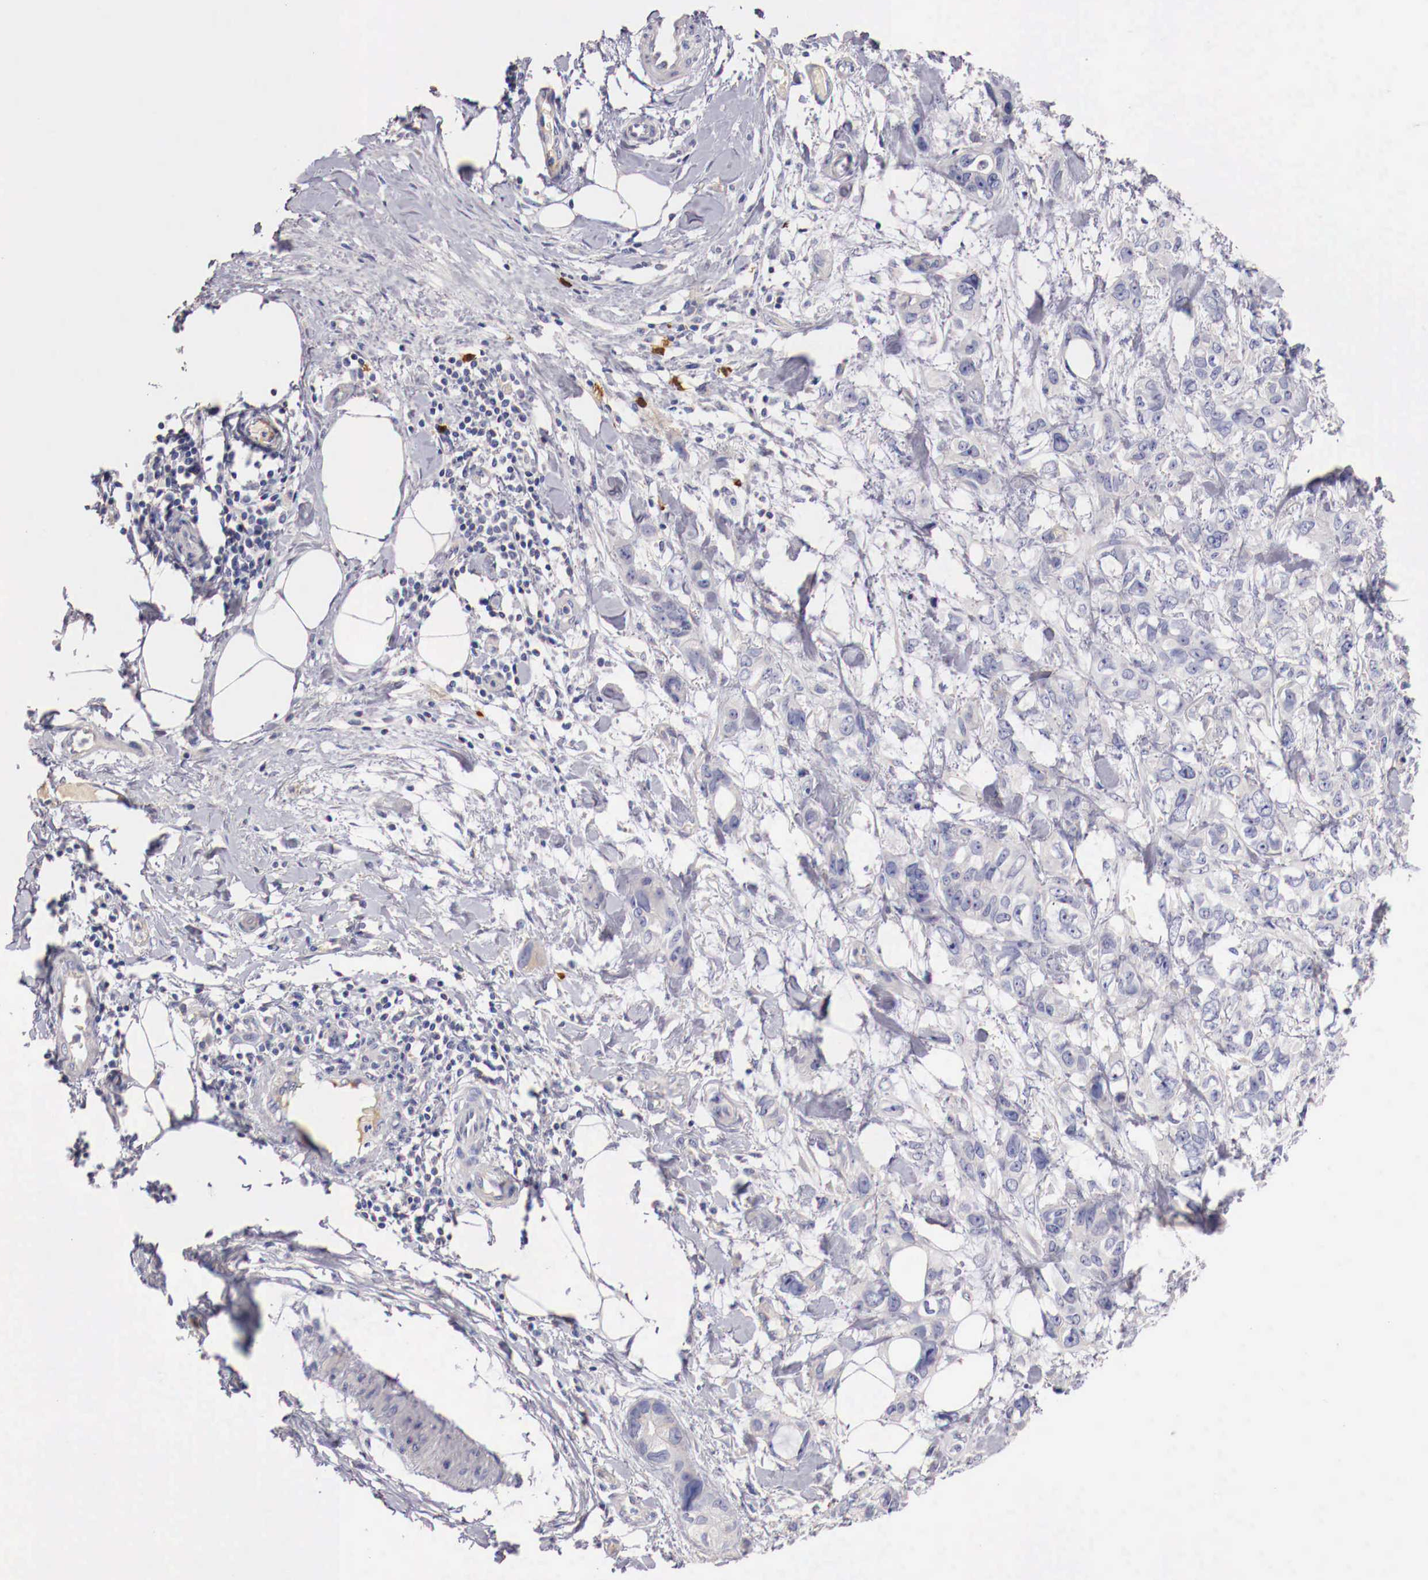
{"staining": {"intensity": "negative", "quantity": "none", "location": "none"}, "tissue": "stomach cancer", "cell_type": "Tumor cells", "image_type": "cancer", "snomed": [{"axis": "morphology", "description": "Adenocarcinoma, NOS"}, {"axis": "topography", "description": "Stomach, upper"}], "caption": "Tumor cells are negative for brown protein staining in adenocarcinoma (stomach).", "gene": "PITPNA", "patient": {"sex": "male", "age": 47}}